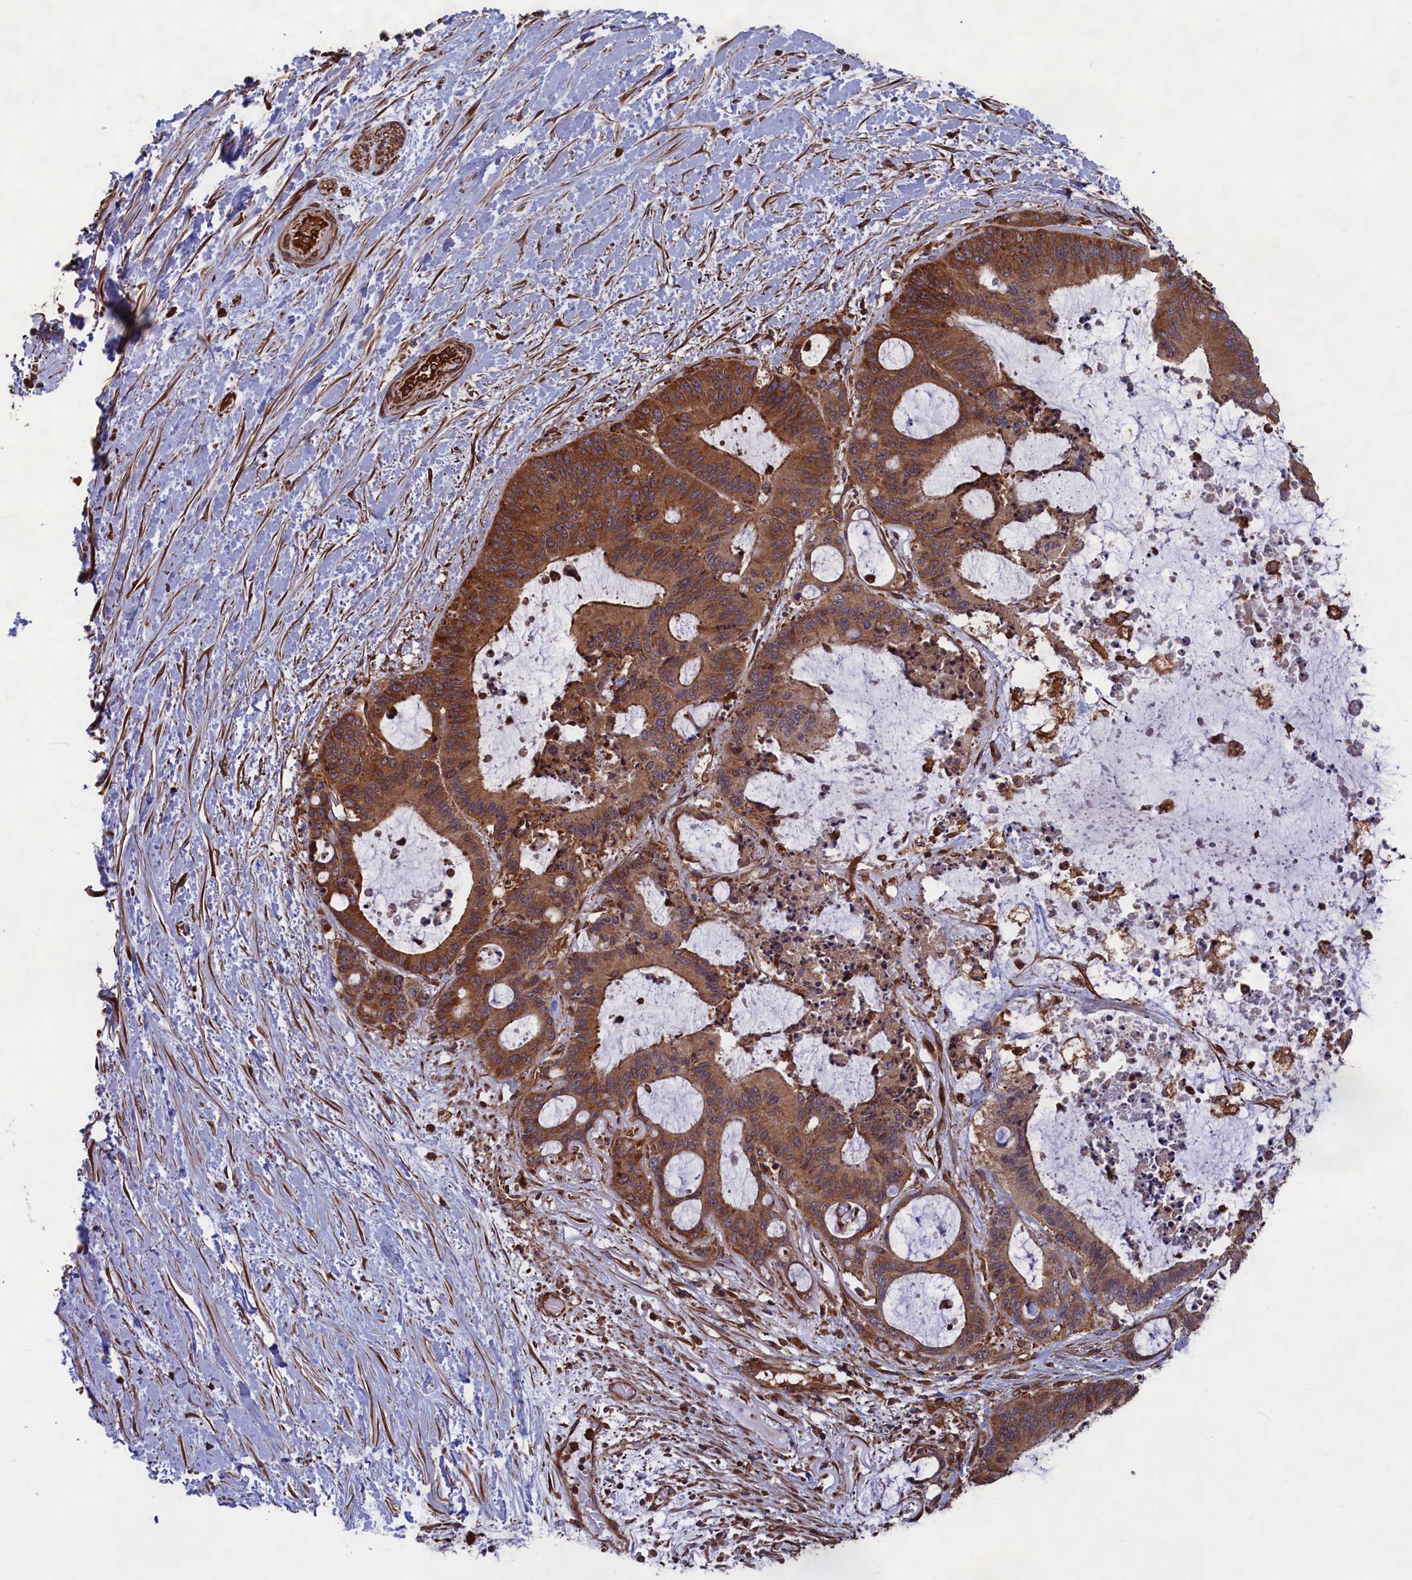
{"staining": {"intensity": "moderate", "quantity": ">75%", "location": "cytoplasmic/membranous"}, "tissue": "liver cancer", "cell_type": "Tumor cells", "image_type": "cancer", "snomed": [{"axis": "morphology", "description": "Normal tissue, NOS"}, {"axis": "morphology", "description": "Cholangiocarcinoma"}, {"axis": "topography", "description": "Liver"}, {"axis": "topography", "description": "Peripheral nerve tissue"}], "caption": "Immunohistochemical staining of human liver cholangiocarcinoma shows medium levels of moderate cytoplasmic/membranous staining in about >75% of tumor cells.", "gene": "CCDC124", "patient": {"sex": "female", "age": 73}}